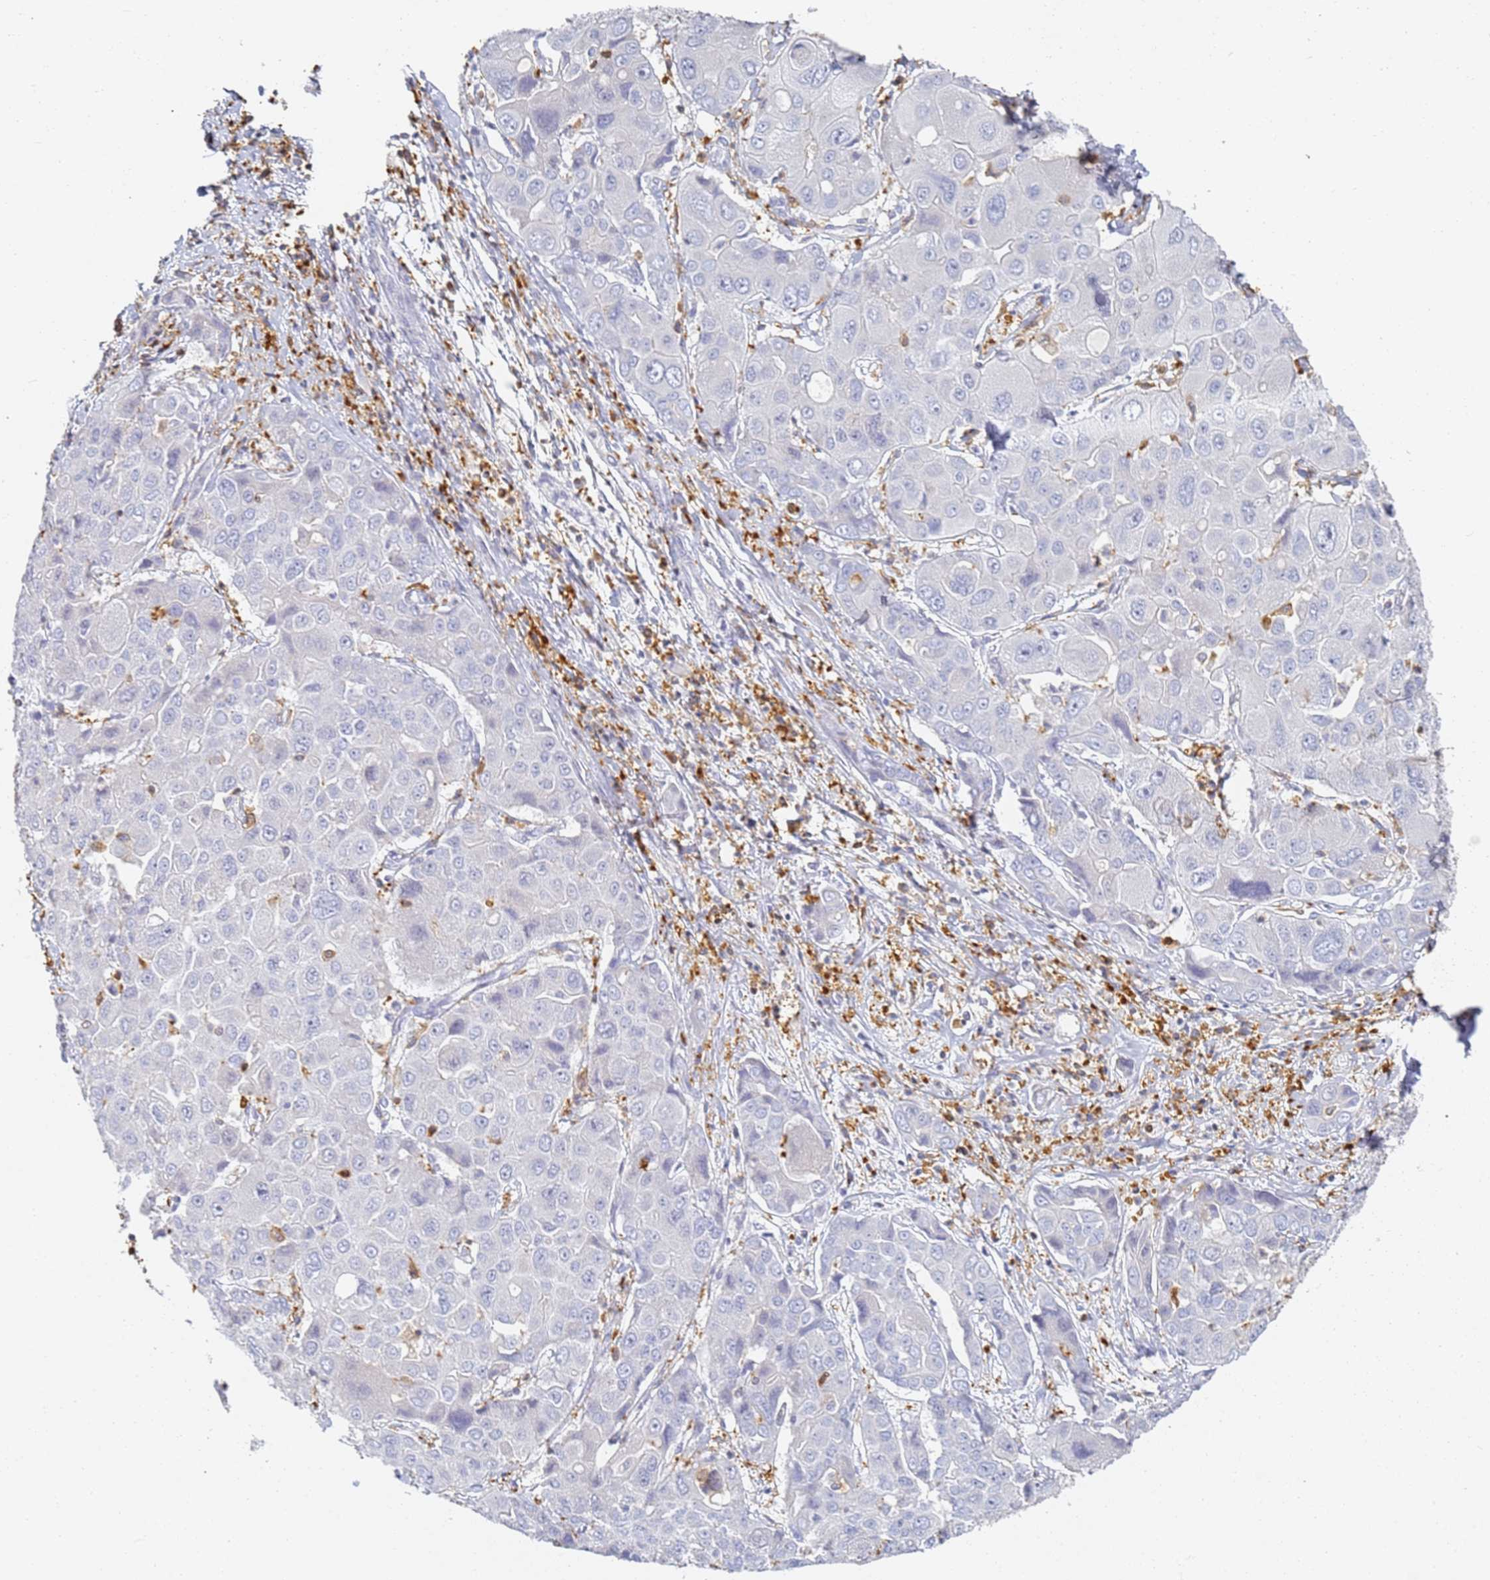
{"staining": {"intensity": "negative", "quantity": "none", "location": "none"}, "tissue": "liver cancer", "cell_type": "Tumor cells", "image_type": "cancer", "snomed": [{"axis": "morphology", "description": "Cholangiocarcinoma"}, {"axis": "topography", "description": "Liver"}], "caption": "Tumor cells are negative for brown protein staining in cholangiocarcinoma (liver). (DAB IHC, high magnification).", "gene": "BIN2", "patient": {"sex": "male", "age": 67}}